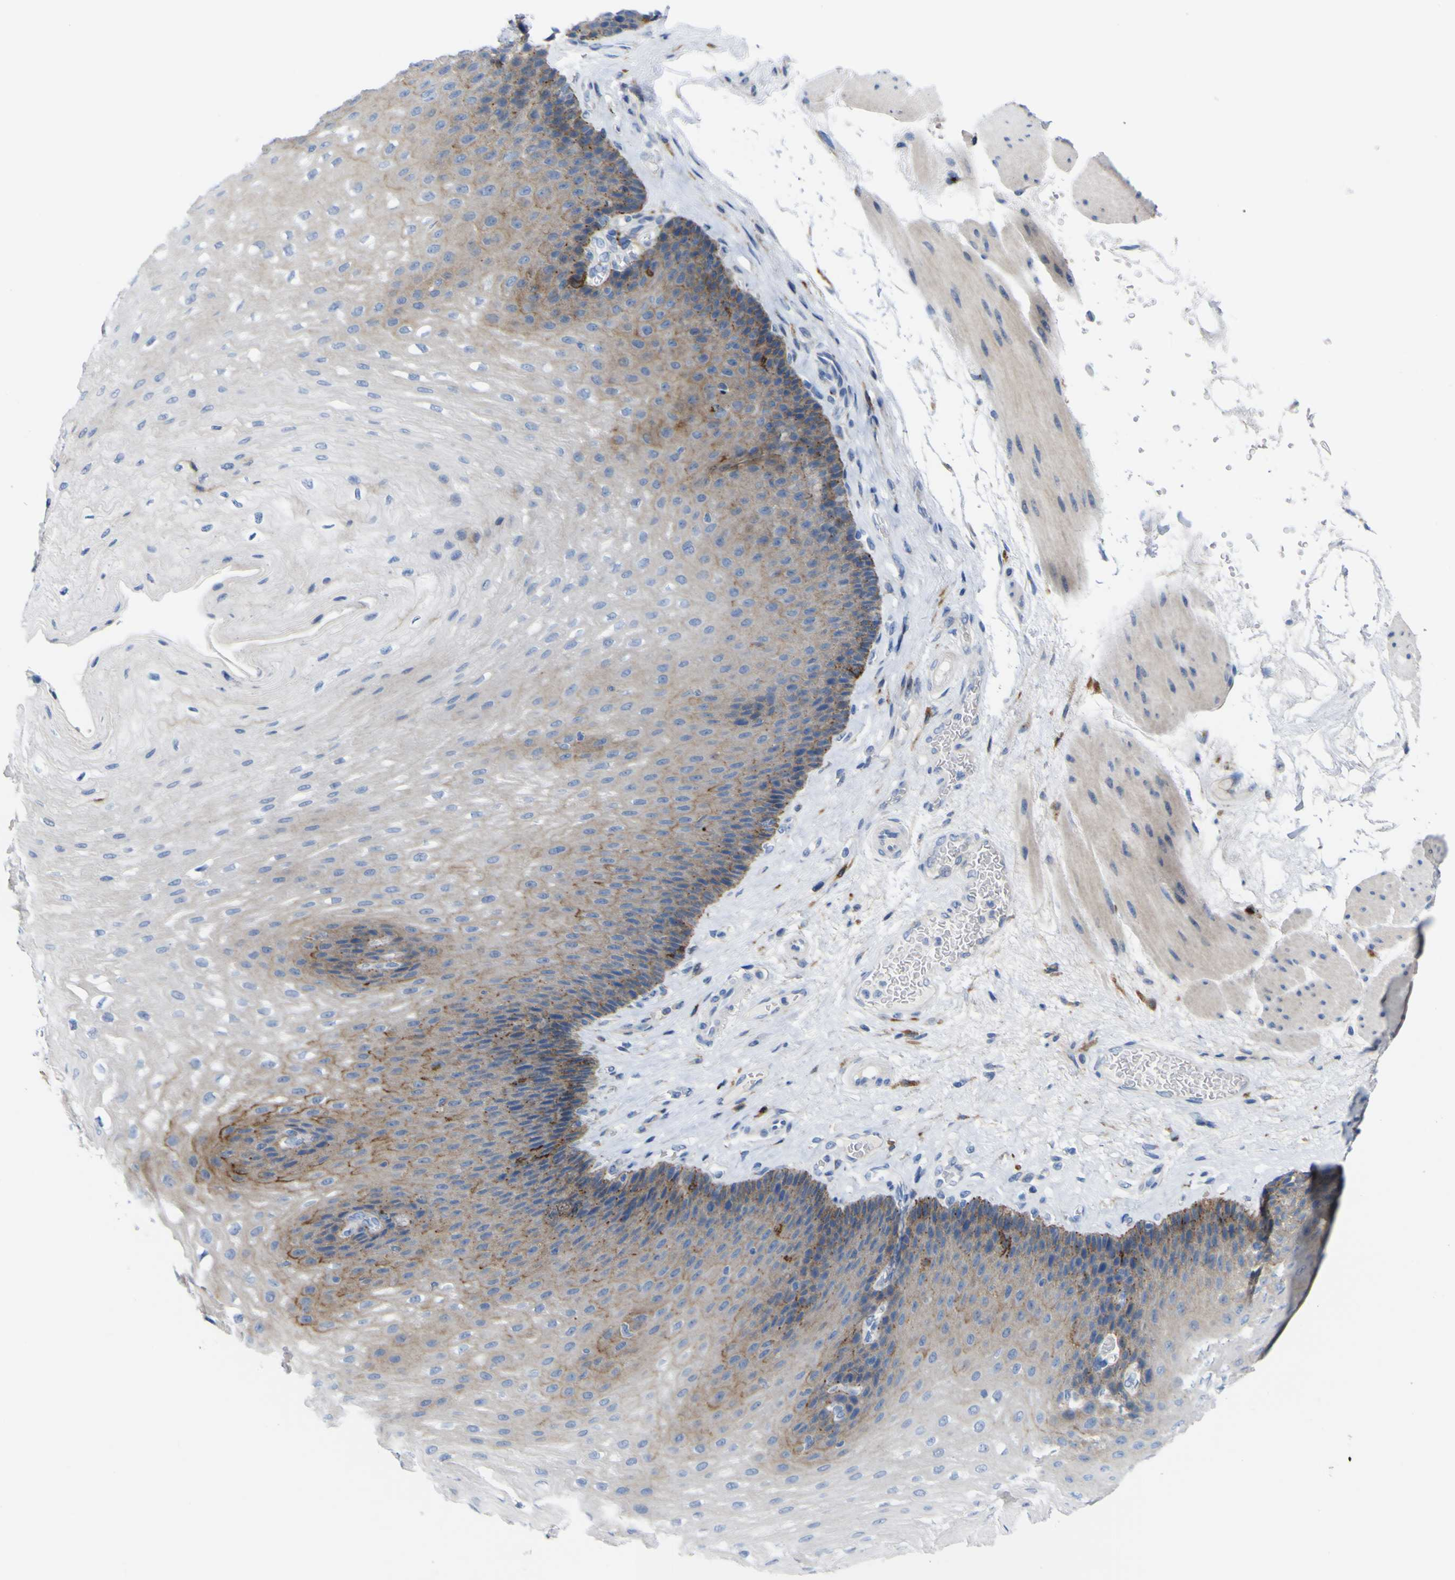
{"staining": {"intensity": "moderate", "quantity": "<25%", "location": "cytoplasmic/membranous"}, "tissue": "esophagus", "cell_type": "Squamous epithelial cells", "image_type": "normal", "snomed": [{"axis": "morphology", "description": "Normal tissue, NOS"}, {"axis": "topography", "description": "Esophagus"}], "caption": "A photomicrograph of esophagus stained for a protein demonstrates moderate cytoplasmic/membranous brown staining in squamous epithelial cells.", "gene": "PTPRF", "patient": {"sex": "female", "age": 72}}